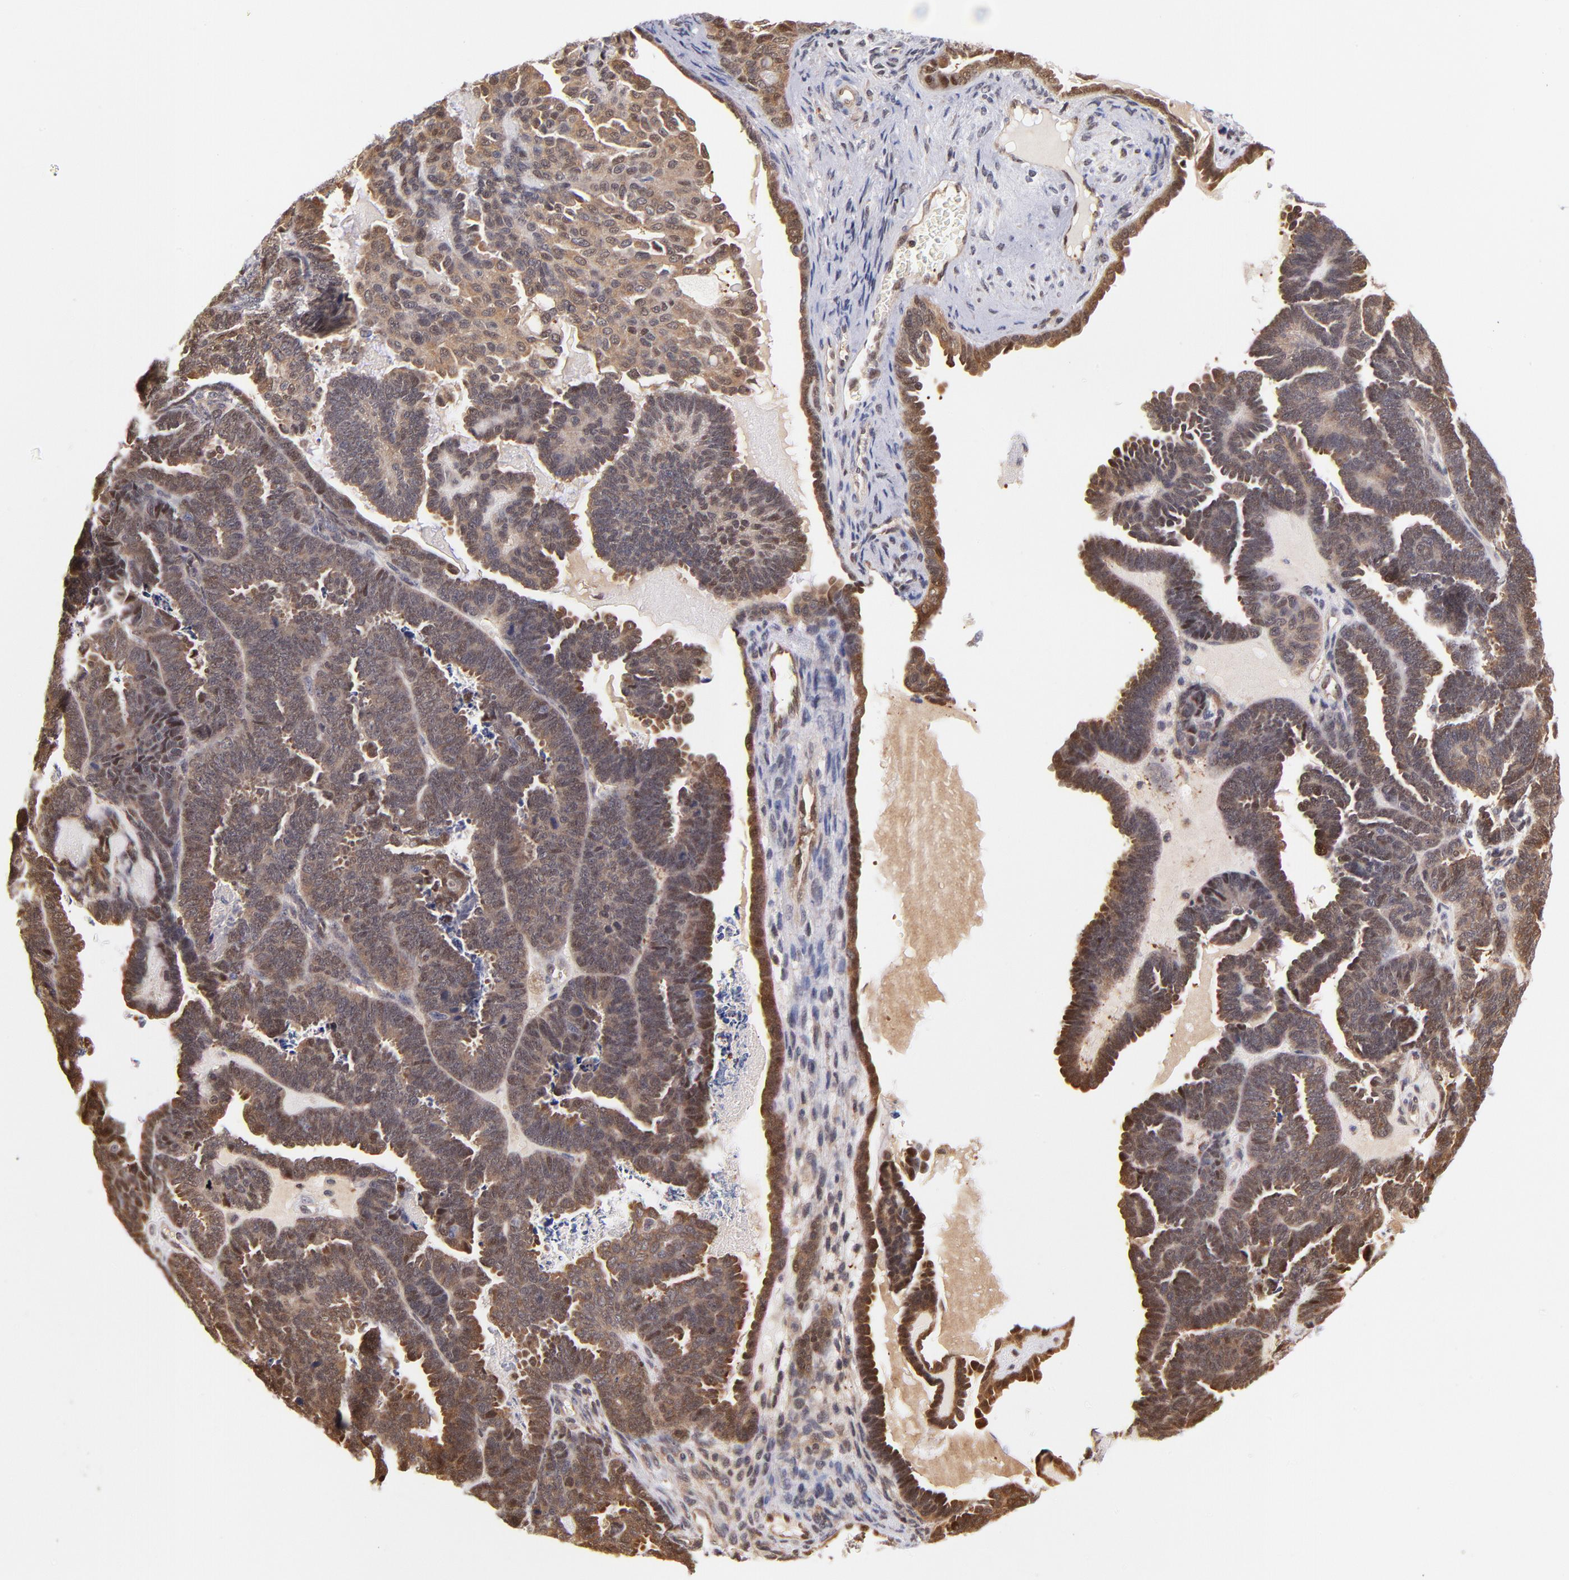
{"staining": {"intensity": "moderate", "quantity": ">75%", "location": "cytoplasmic/membranous,nuclear"}, "tissue": "endometrial cancer", "cell_type": "Tumor cells", "image_type": "cancer", "snomed": [{"axis": "morphology", "description": "Neoplasm, malignant, NOS"}, {"axis": "topography", "description": "Endometrium"}], "caption": "The immunohistochemical stain labels moderate cytoplasmic/membranous and nuclear staining in tumor cells of malignant neoplasm (endometrial) tissue. The protein of interest is shown in brown color, while the nuclei are stained blue.", "gene": "YWHAB", "patient": {"sex": "female", "age": 74}}